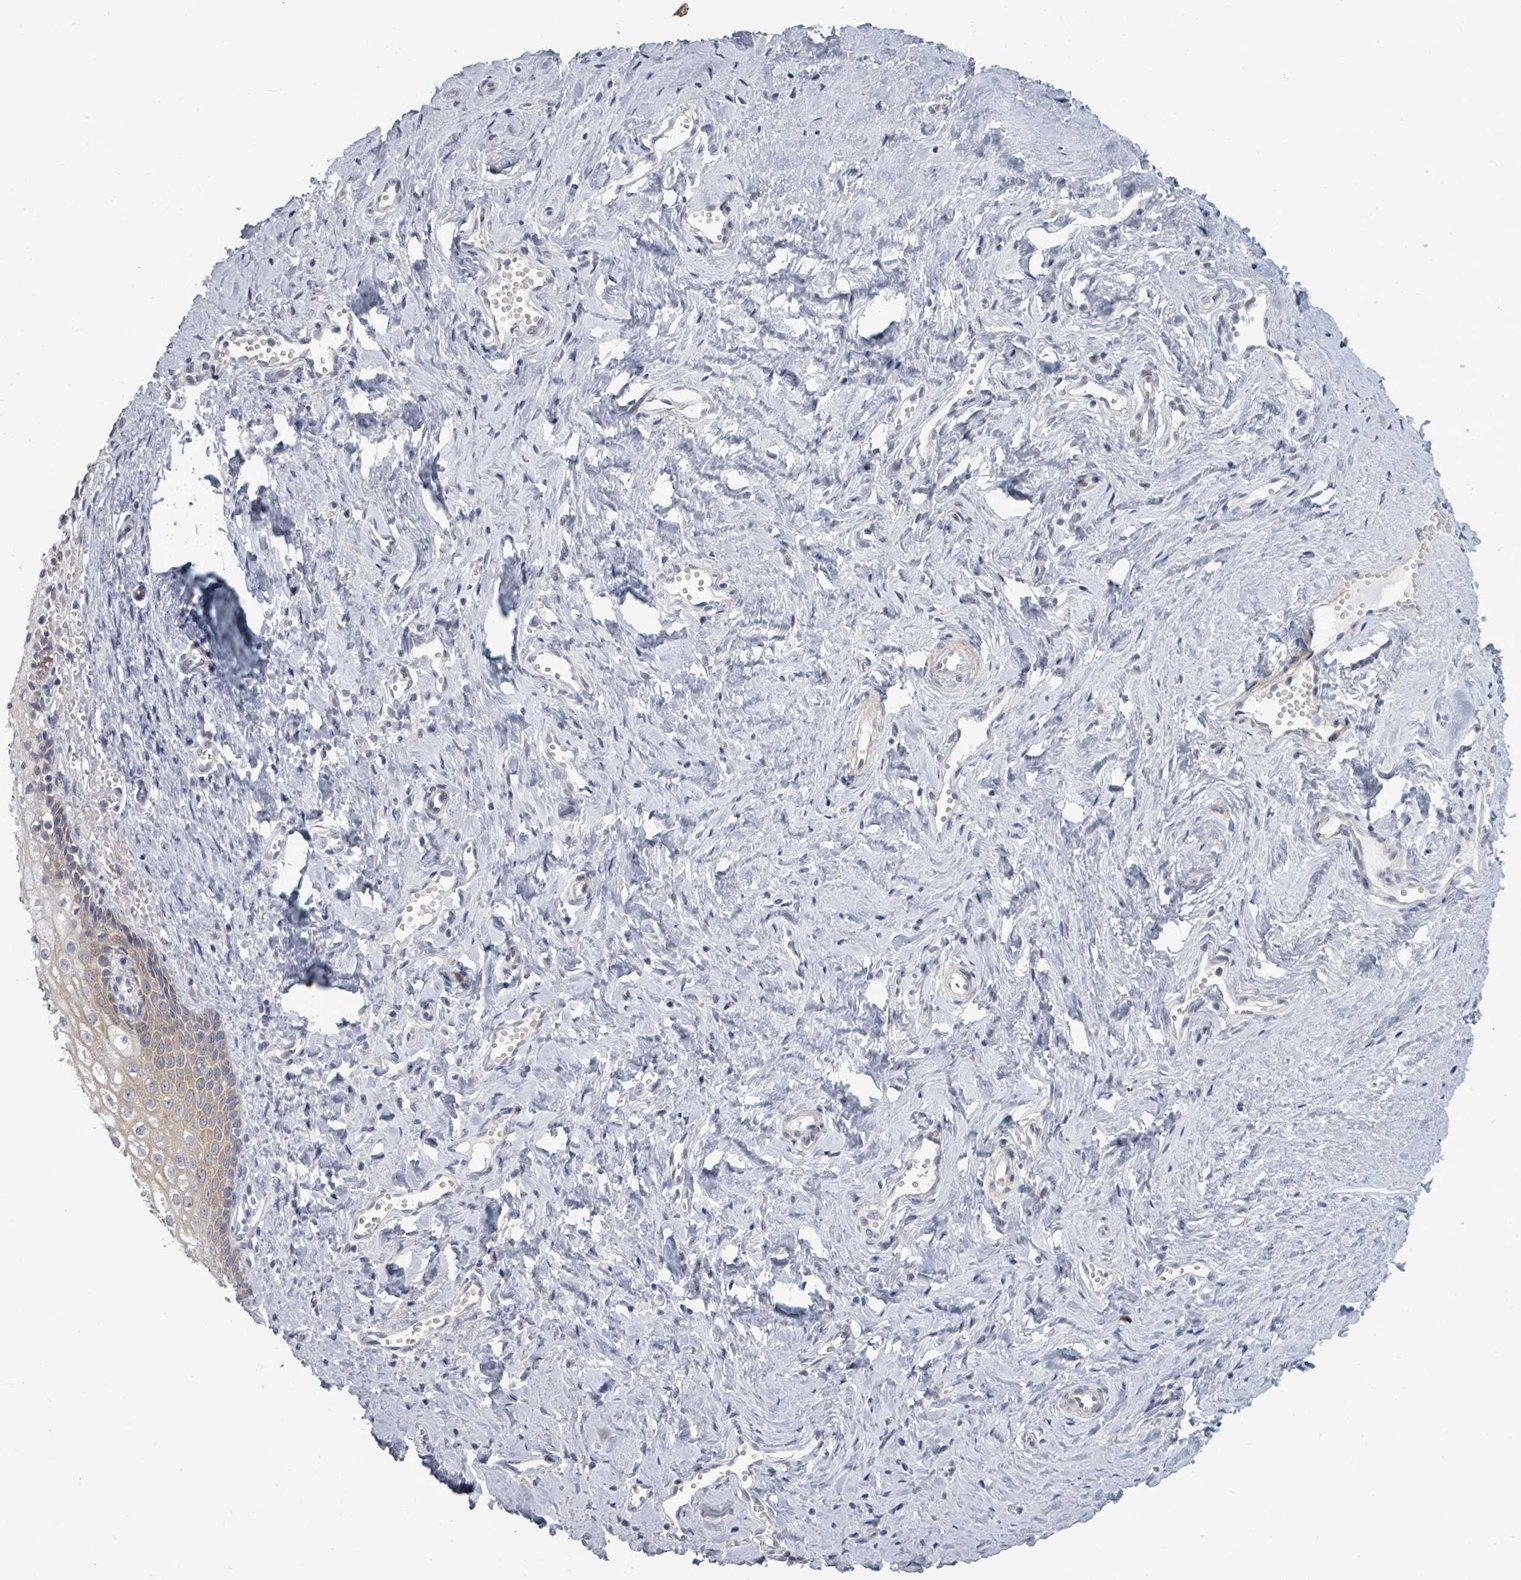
{"staining": {"intensity": "moderate", "quantity": "25%-75%", "location": "cytoplasmic/membranous"}, "tissue": "vagina", "cell_type": "Squamous epithelial cells", "image_type": "normal", "snomed": [{"axis": "morphology", "description": "Normal tissue, NOS"}, {"axis": "topography", "description": "Vagina"}], "caption": "Protein expression by IHC reveals moderate cytoplasmic/membranous expression in approximately 25%-75% of squamous epithelial cells in unremarkable vagina.", "gene": "PTPN20", "patient": {"sex": "female", "age": 59}}